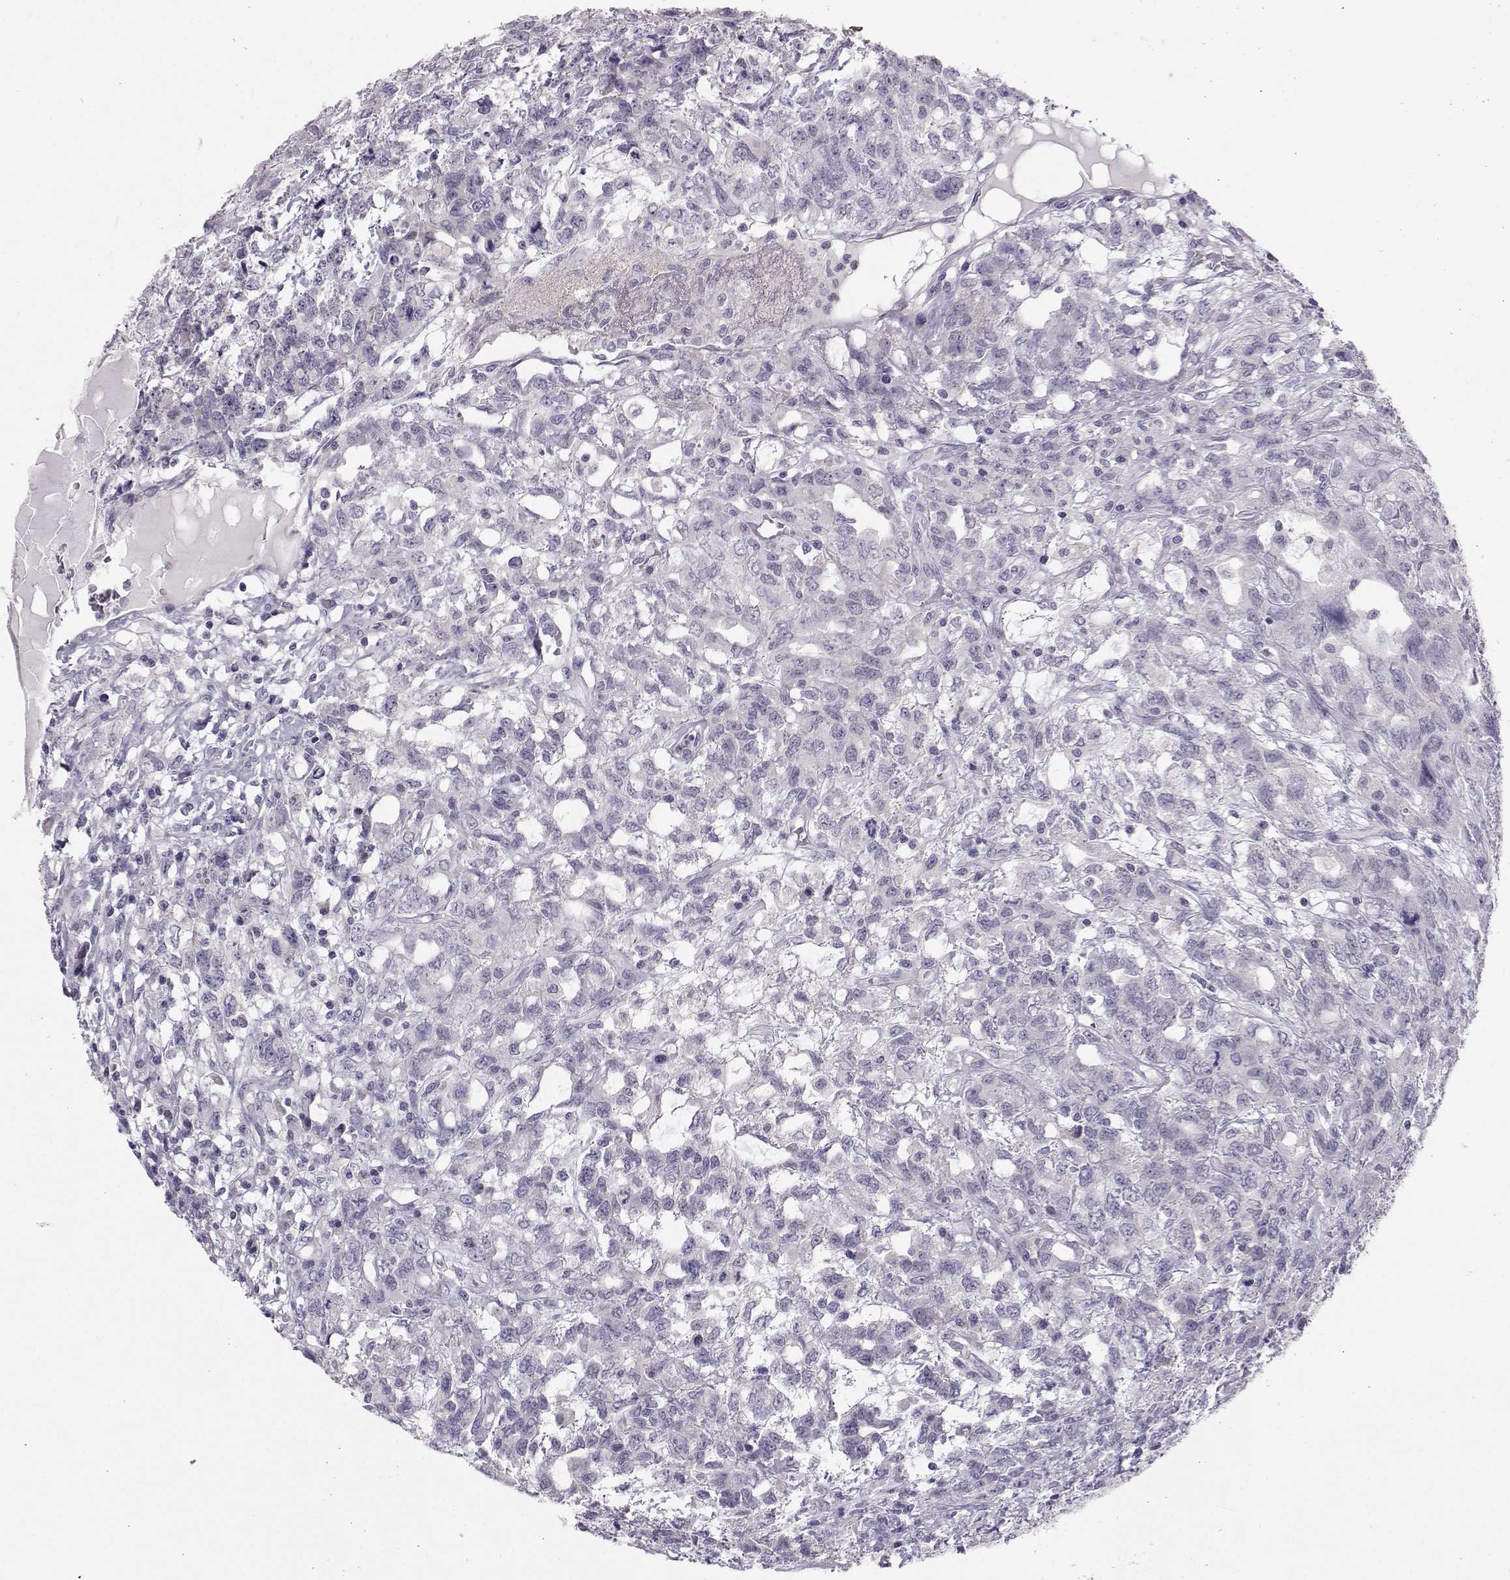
{"staining": {"intensity": "negative", "quantity": "none", "location": "none"}, "tissue": "testis cancer", "cell_type": "Tumor cells", "image_type": "cancer", "snomed": [{"axis": "morphology", "description": "Seminoma, NOS"}, {"axis": "topography", "description": "Testis"}], "caption": "The image shows no staining of tumor cells in seminoma (testis). Brightfield microscopy of immunohistochemistry (IHC) stained with DAB (3,3'-diaminobenzidine) (brown) and hematoxylin (blue), captured at high magnification.", "gene": "DNAAF1", "patient": {"sex": "male", "age": 52}}